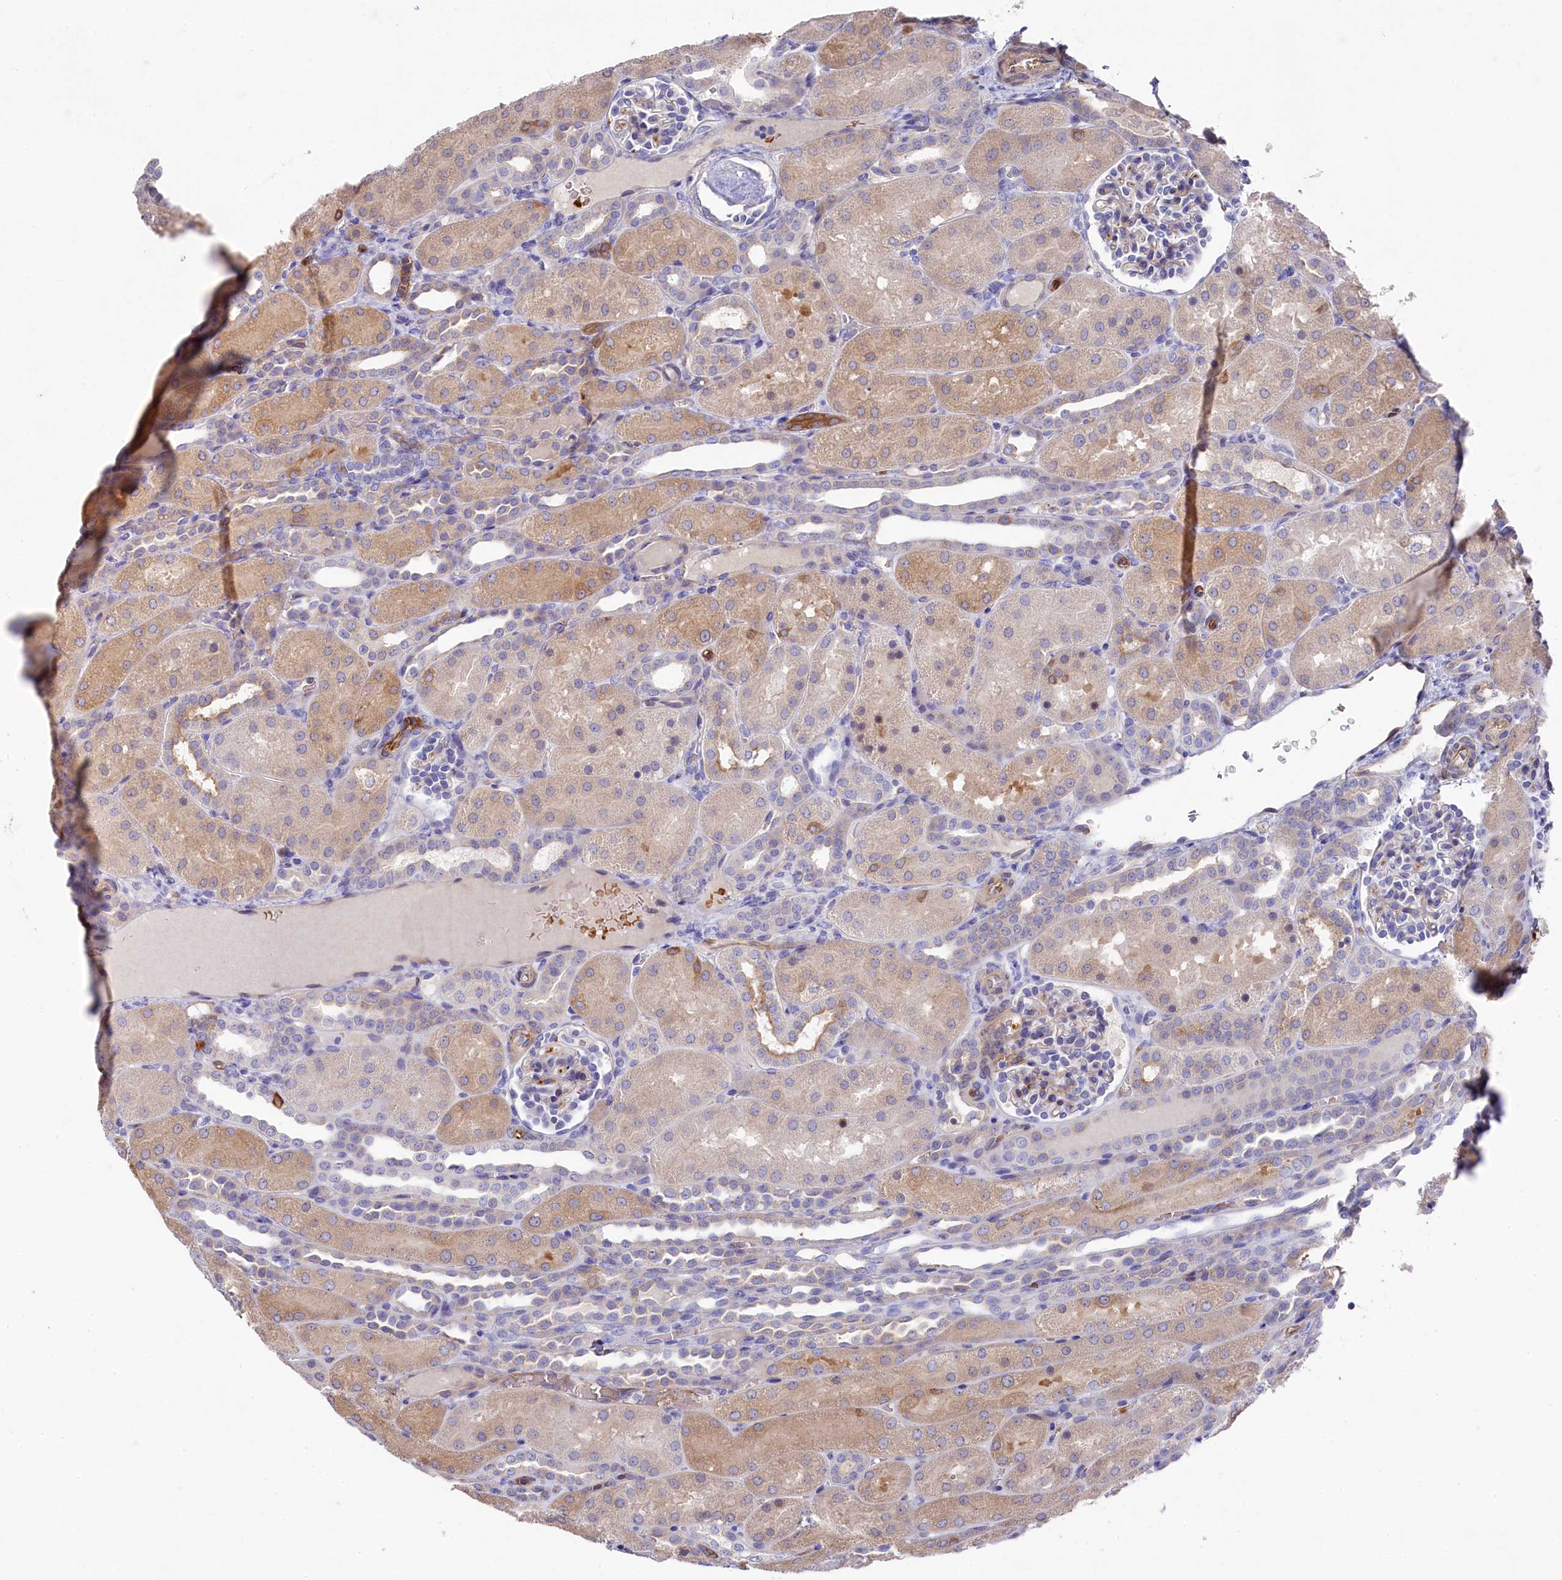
{"staining": {"intensity": "moderate", "quantity": "<25%", "location": "cytoplasmic/membranous"}, "tissue": "kidney", "cell_type": "Cells in glomeruli", "image_type": "normal", "snomed": [{"axis": "morphology", "description": "Normal tissue, NOS"}, {"axis": "topography", "description": "Kidney"}], "caption": "Cells in glomeruli reveal low levels of moderate cytoplasmic/membranous positivity in approximately <25% of cells in benign kidney.", "gene": "LHFPL4", "patient": {"sex": "male", "age": 1}}